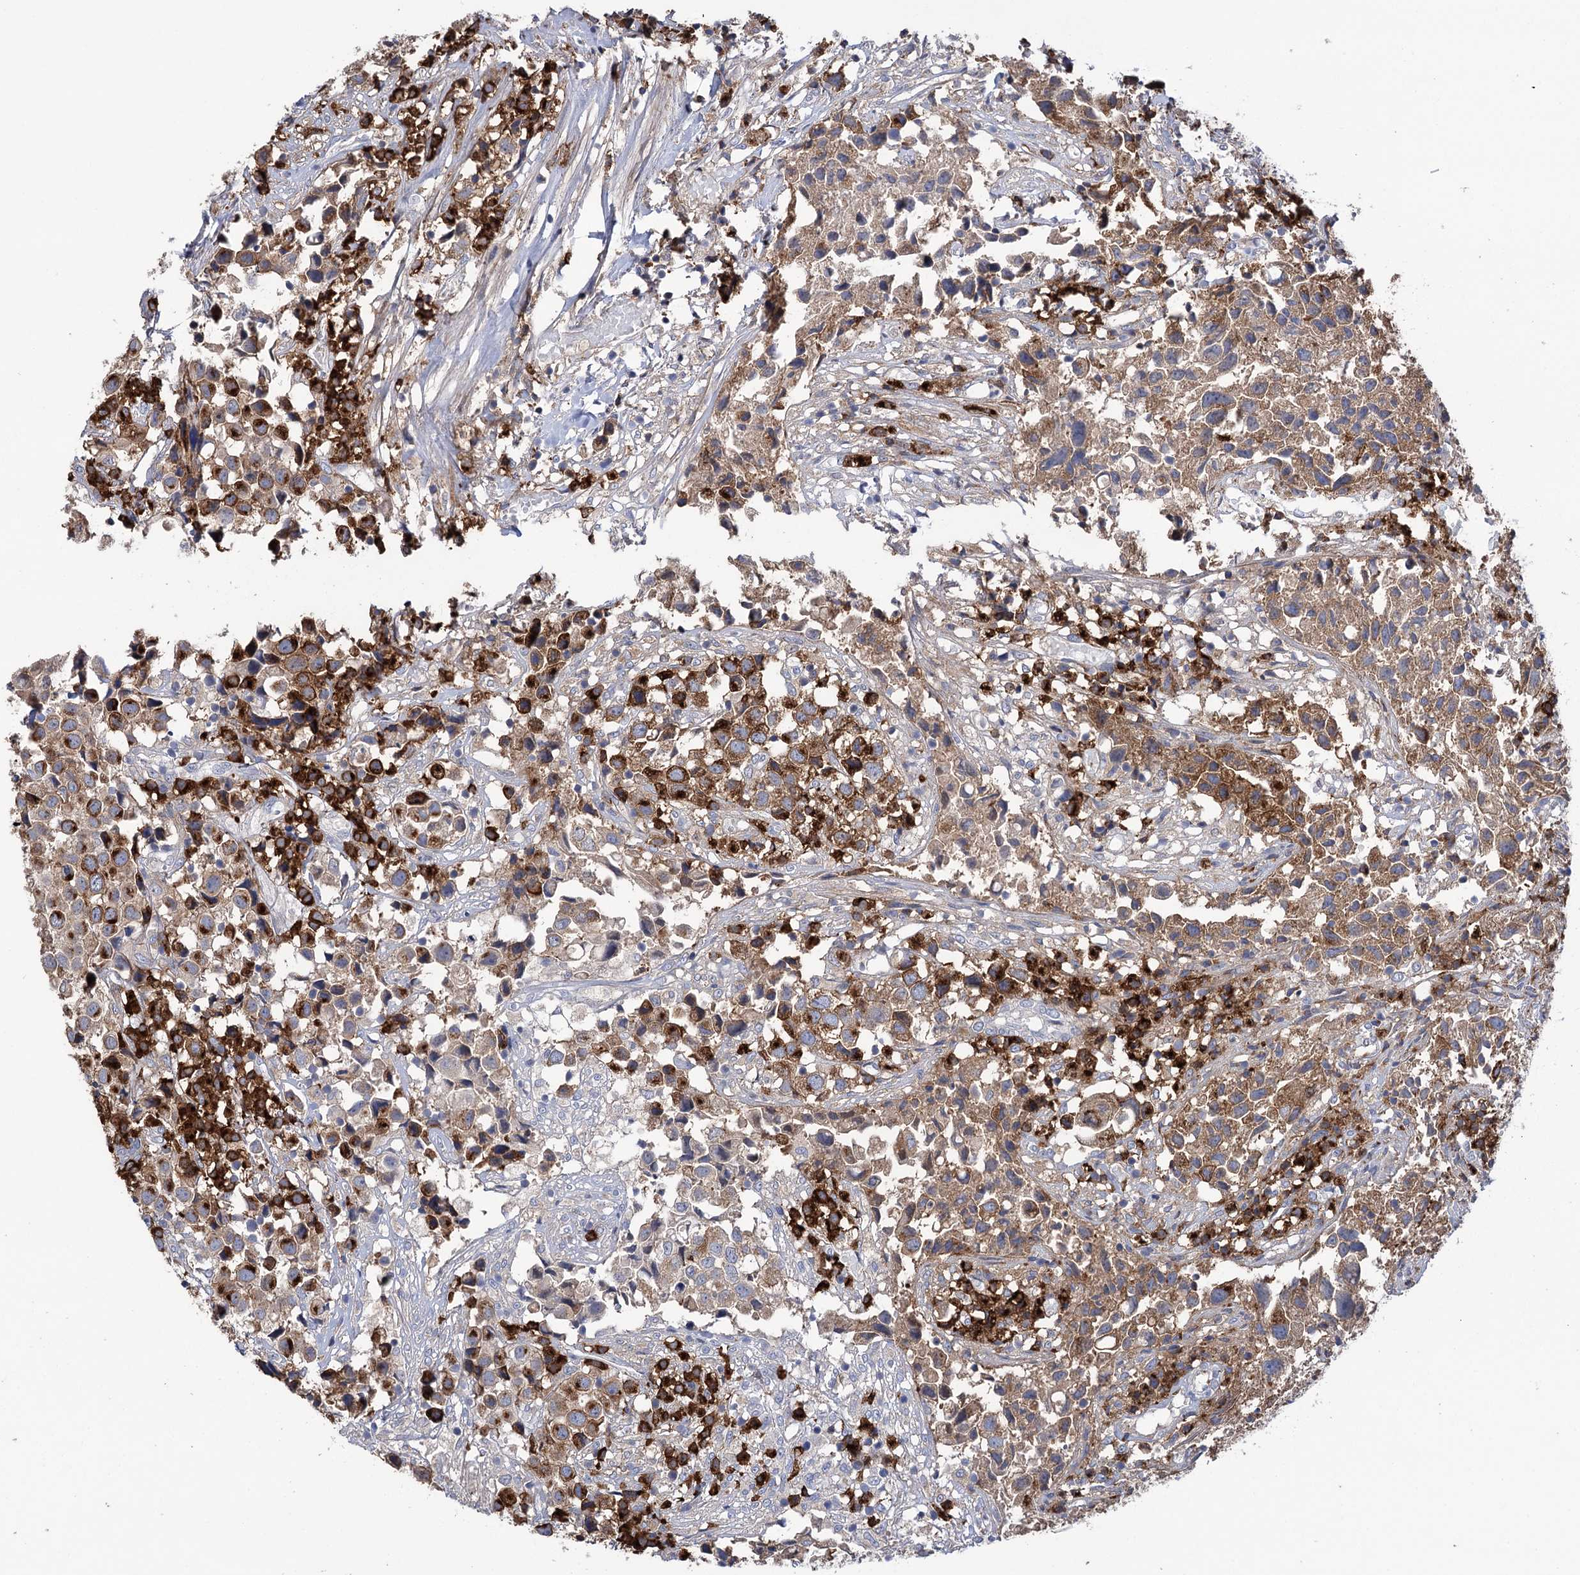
{"staining": {"intensity": "strong", "quantity": ">75%", "location": "cytoplasmic/membranous"}, "tissue": "urothelial cancer", "cell_type": "Tumor cells", "image_type": "cancer", "snomed": [{"axis": "morphology", "description": "Urothelial carcinoma, High grade"}, {"axis": "topography", "description": "Urinary bladder"}], "caption": "A brown stain shows strong cytoplasmic/membranous positivity of a protein in human urothelial cancer tumor cells.", "gene": "BBS4", "patient": {"sex": "female", "age": 75}}